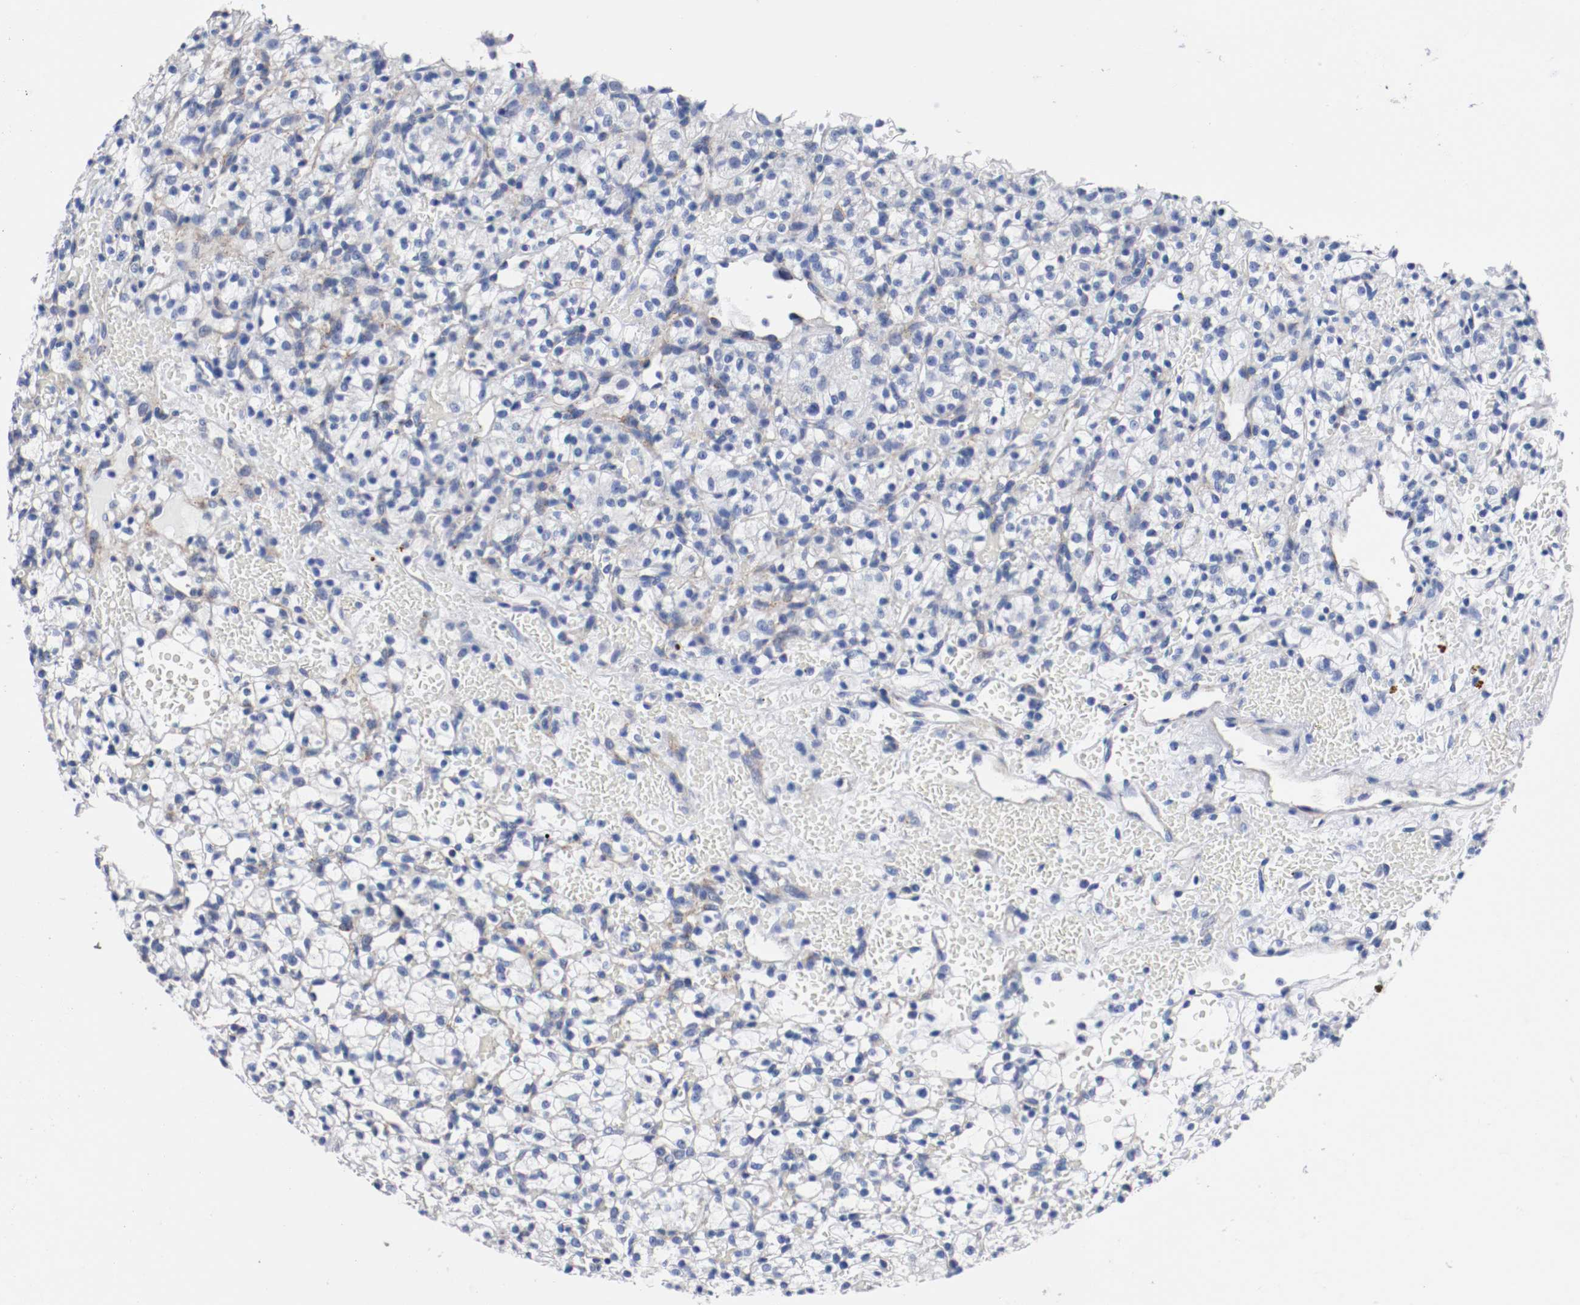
{"staining": {"intensity": "negative", "quantity": "none", "location": "none"}, "tissue": "renal cancer", "cell_type": "Tumor cells", "image_type": "cancer", "snomed": [{"axis": "morphology", "description": "Adenocarcinoma, NOS"}, {"axis": "topography", "description": "Kidney"}], "caption": "A photomicrograph of human renal cancer is negative for staining in tumor cells.", "gene": "TUBD1", "patient": {"sex": "female", "age": 60}}